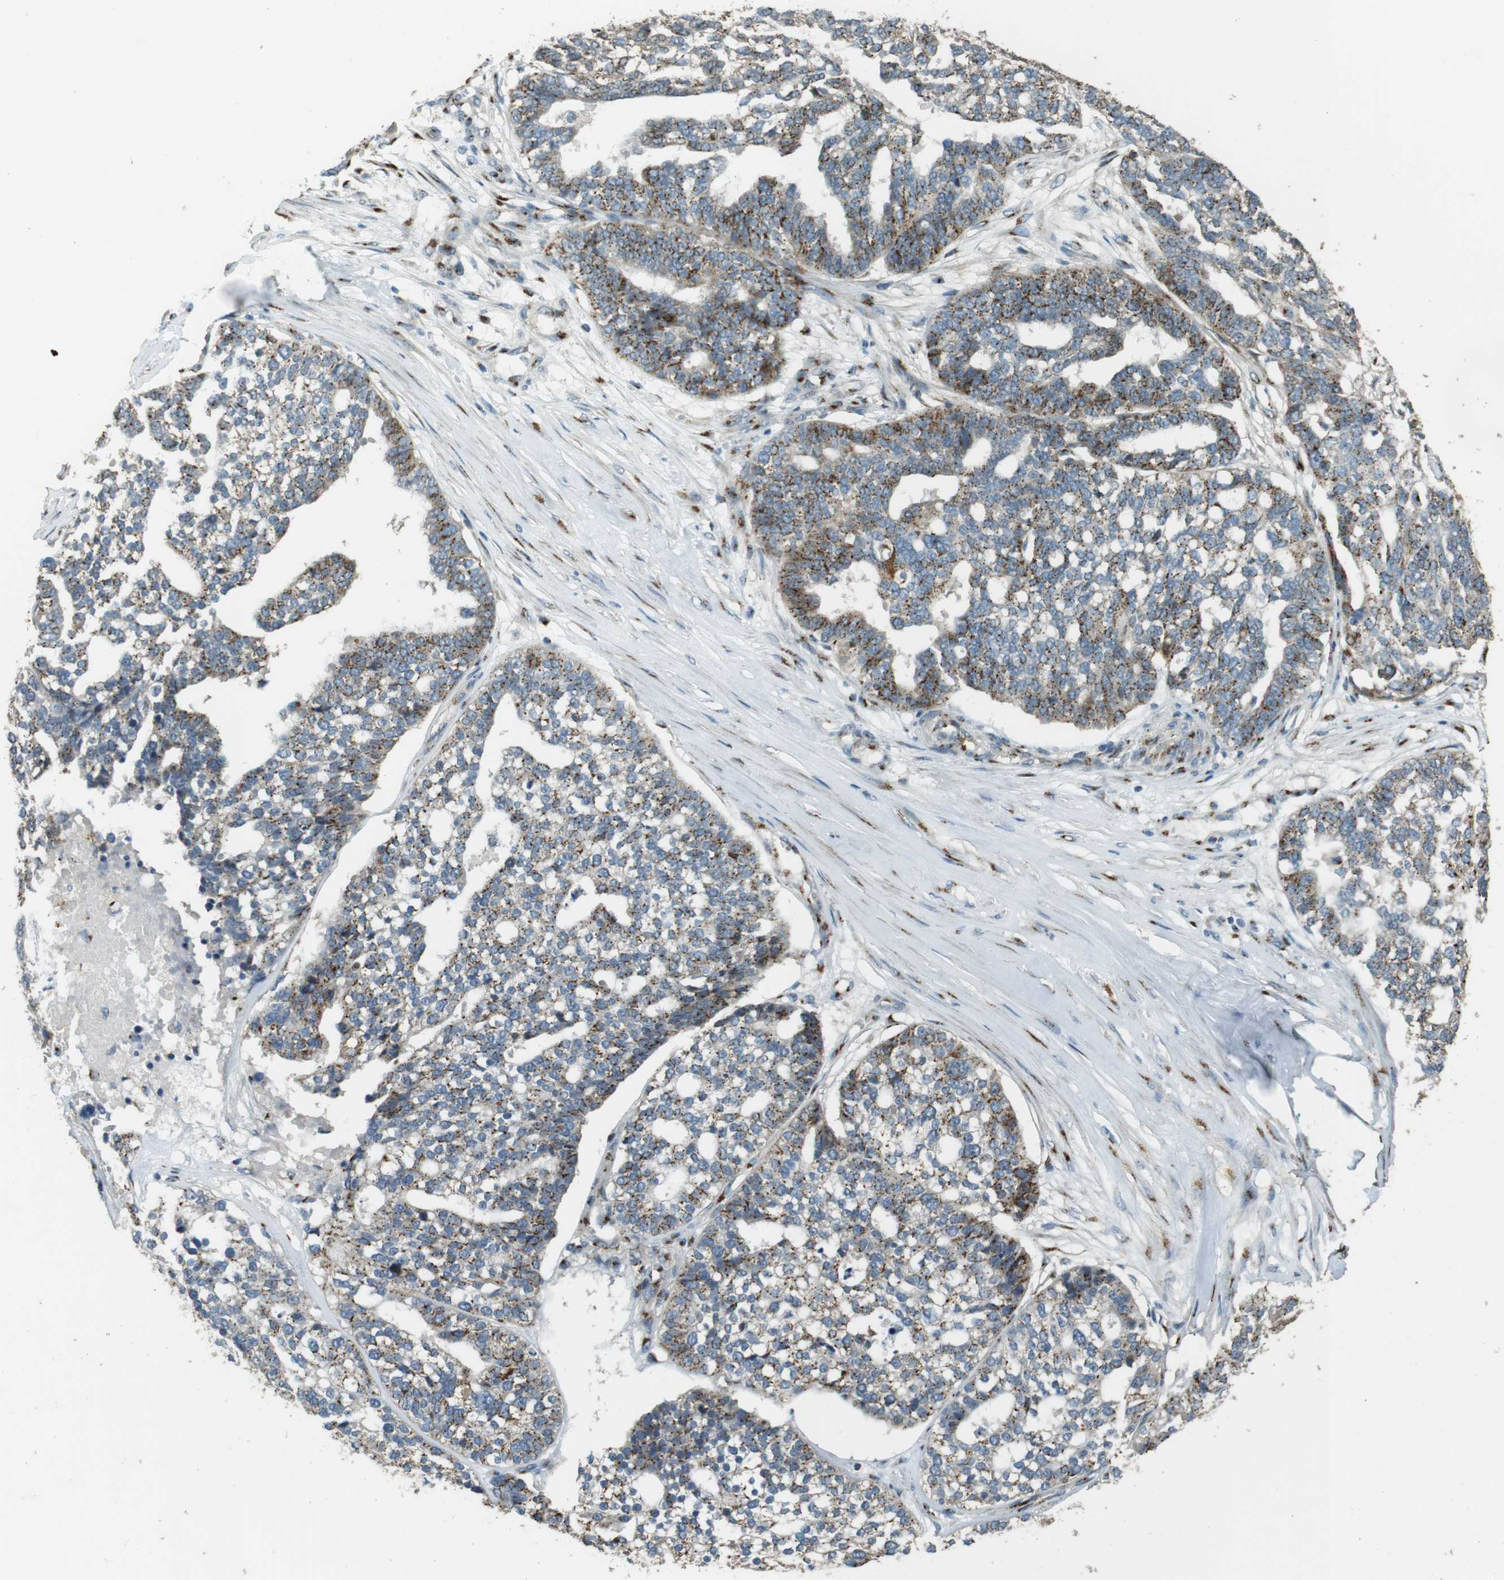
{"staining": {"intensity": "moderate", "quantity": ">75%", "location": "cytoplasmic/membranous"}, "tissue": "ovarian cancer", "cell_type": "Tumor cells", "image_type": "cancer", "snomed": [{"axis": "morphology", "description": "Cystadenocarcinoma, serous, NOS"}, {"axis": "topography", "description": "Ovary"}], "caption": "Ovarian serous cystadenocarcinoma tissue reveals moderate cytoplasmic/membranous expression in approximately >75% of tumor cells The staining is performed using DAB (3,3'-diaminobenzidine) brown chromogen to label protein expression. The nuclei are counter-stained blue using hematoxylin.", "gene": "TMEM115", "patient": {"sex": "female", "age": 59}}